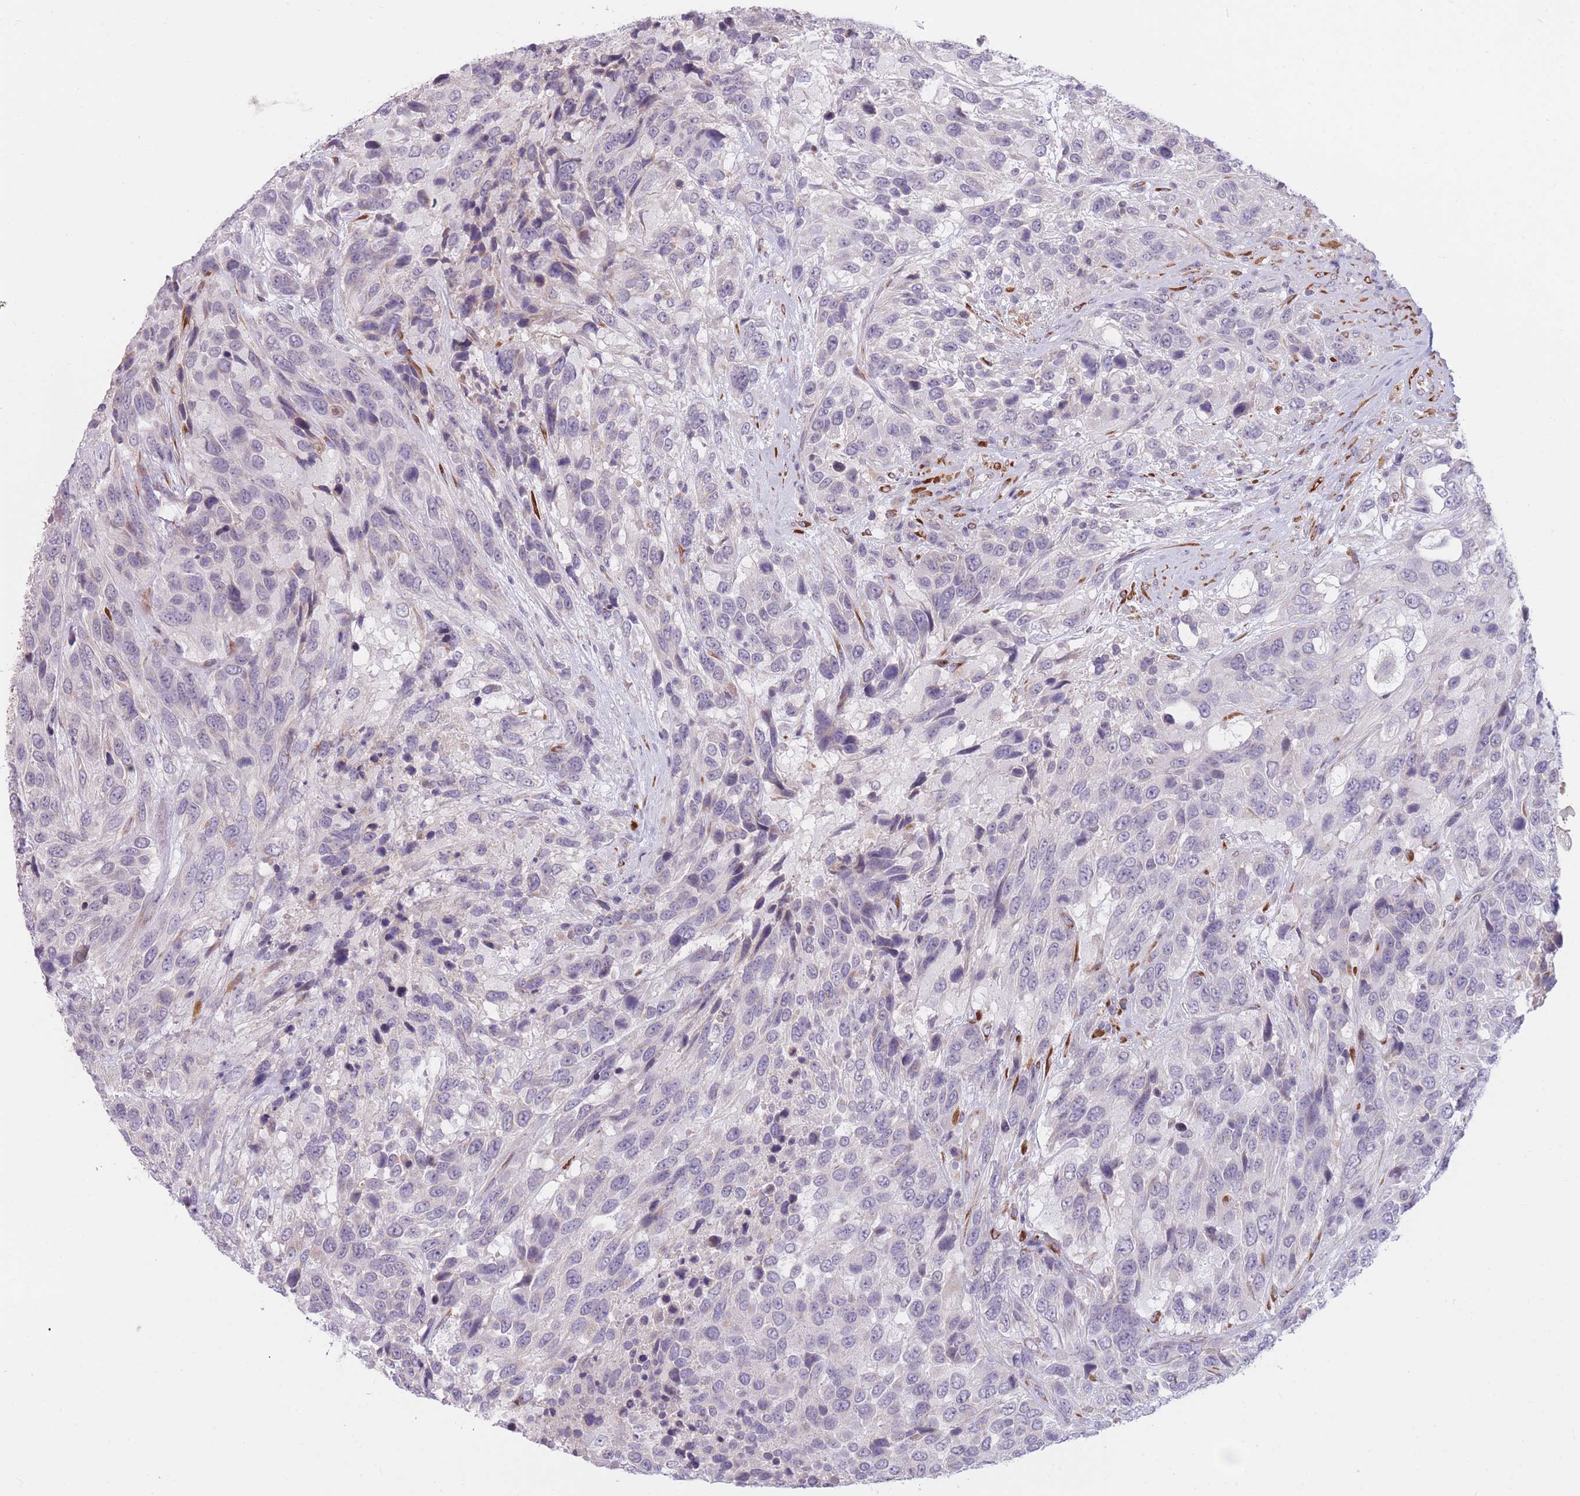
{"staining": {"intensity": "negative", "quantity": "none", "location": "none"}, "tissue": "urothelial cancer", "cell_type": "Tumor cells", "image_type": "cancer", "snomed": [{"axis": "morphology", "description": "Urothelial carcinoma, High grade"}, {"axis": "topography", "description": "Urinary bladder"}], "caption": "Tumor cells show no significant protein positivity in urothelial cancer.", "gene": "CCNQ", "patient": {"sex": "female", "age": 70}}